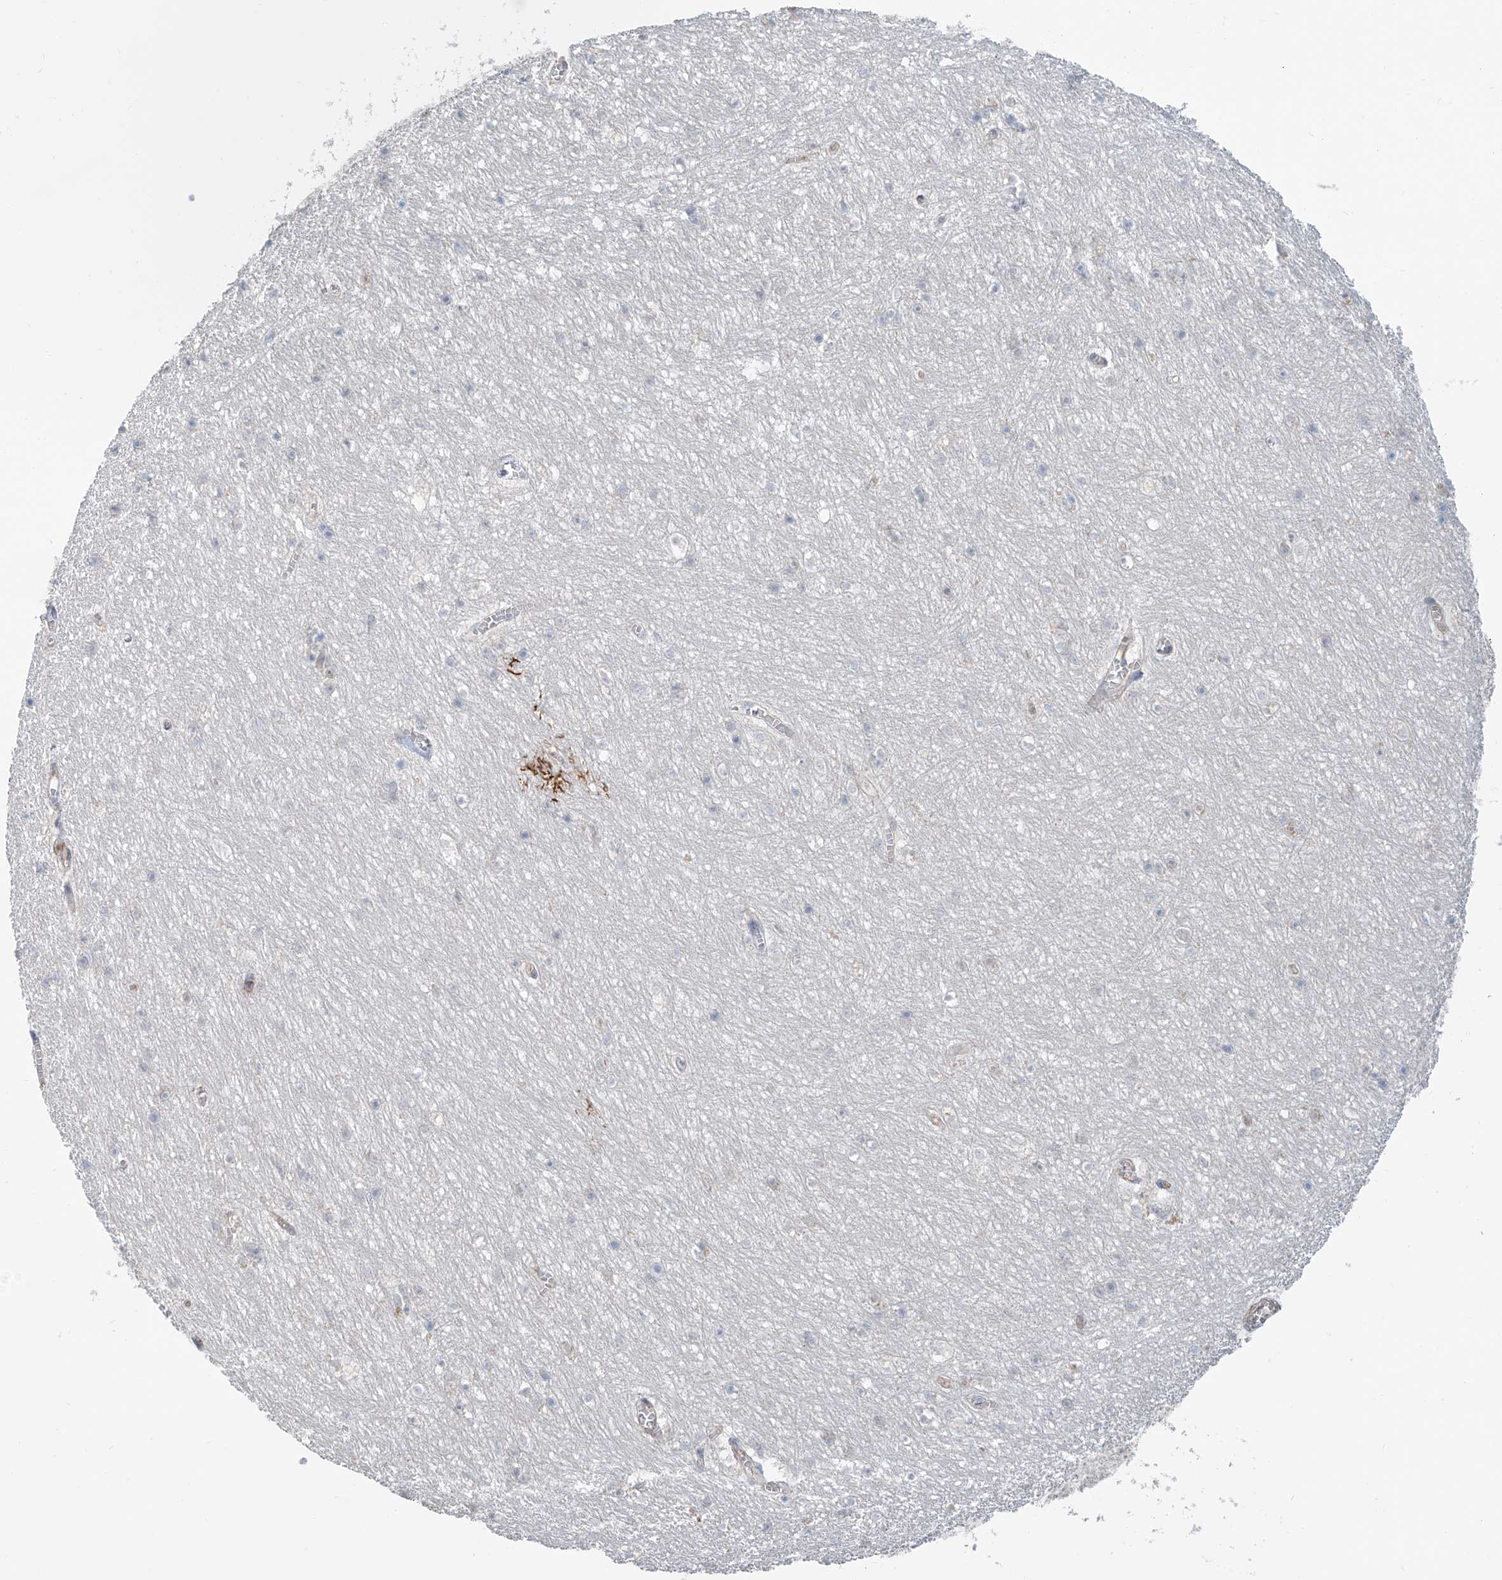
{"staining": {"intensity": "negative", "quantity": "none", "location": "none"}, "tissue": "hippocampus", "cell_type": "Glial cells", "image_type": "normal", "snomed": [{"axis": "morphology", "description": "Normal tissue, NOS"}, {"axis": "topography", "description": "Hippocampus"}], "caption": "This is an immunohistochemistry (IHC) image of benign human hippocampus. There is no positivity in glial cells.", "gene": "KCNK10", "patient": {"sex": "female", "age": 64}}